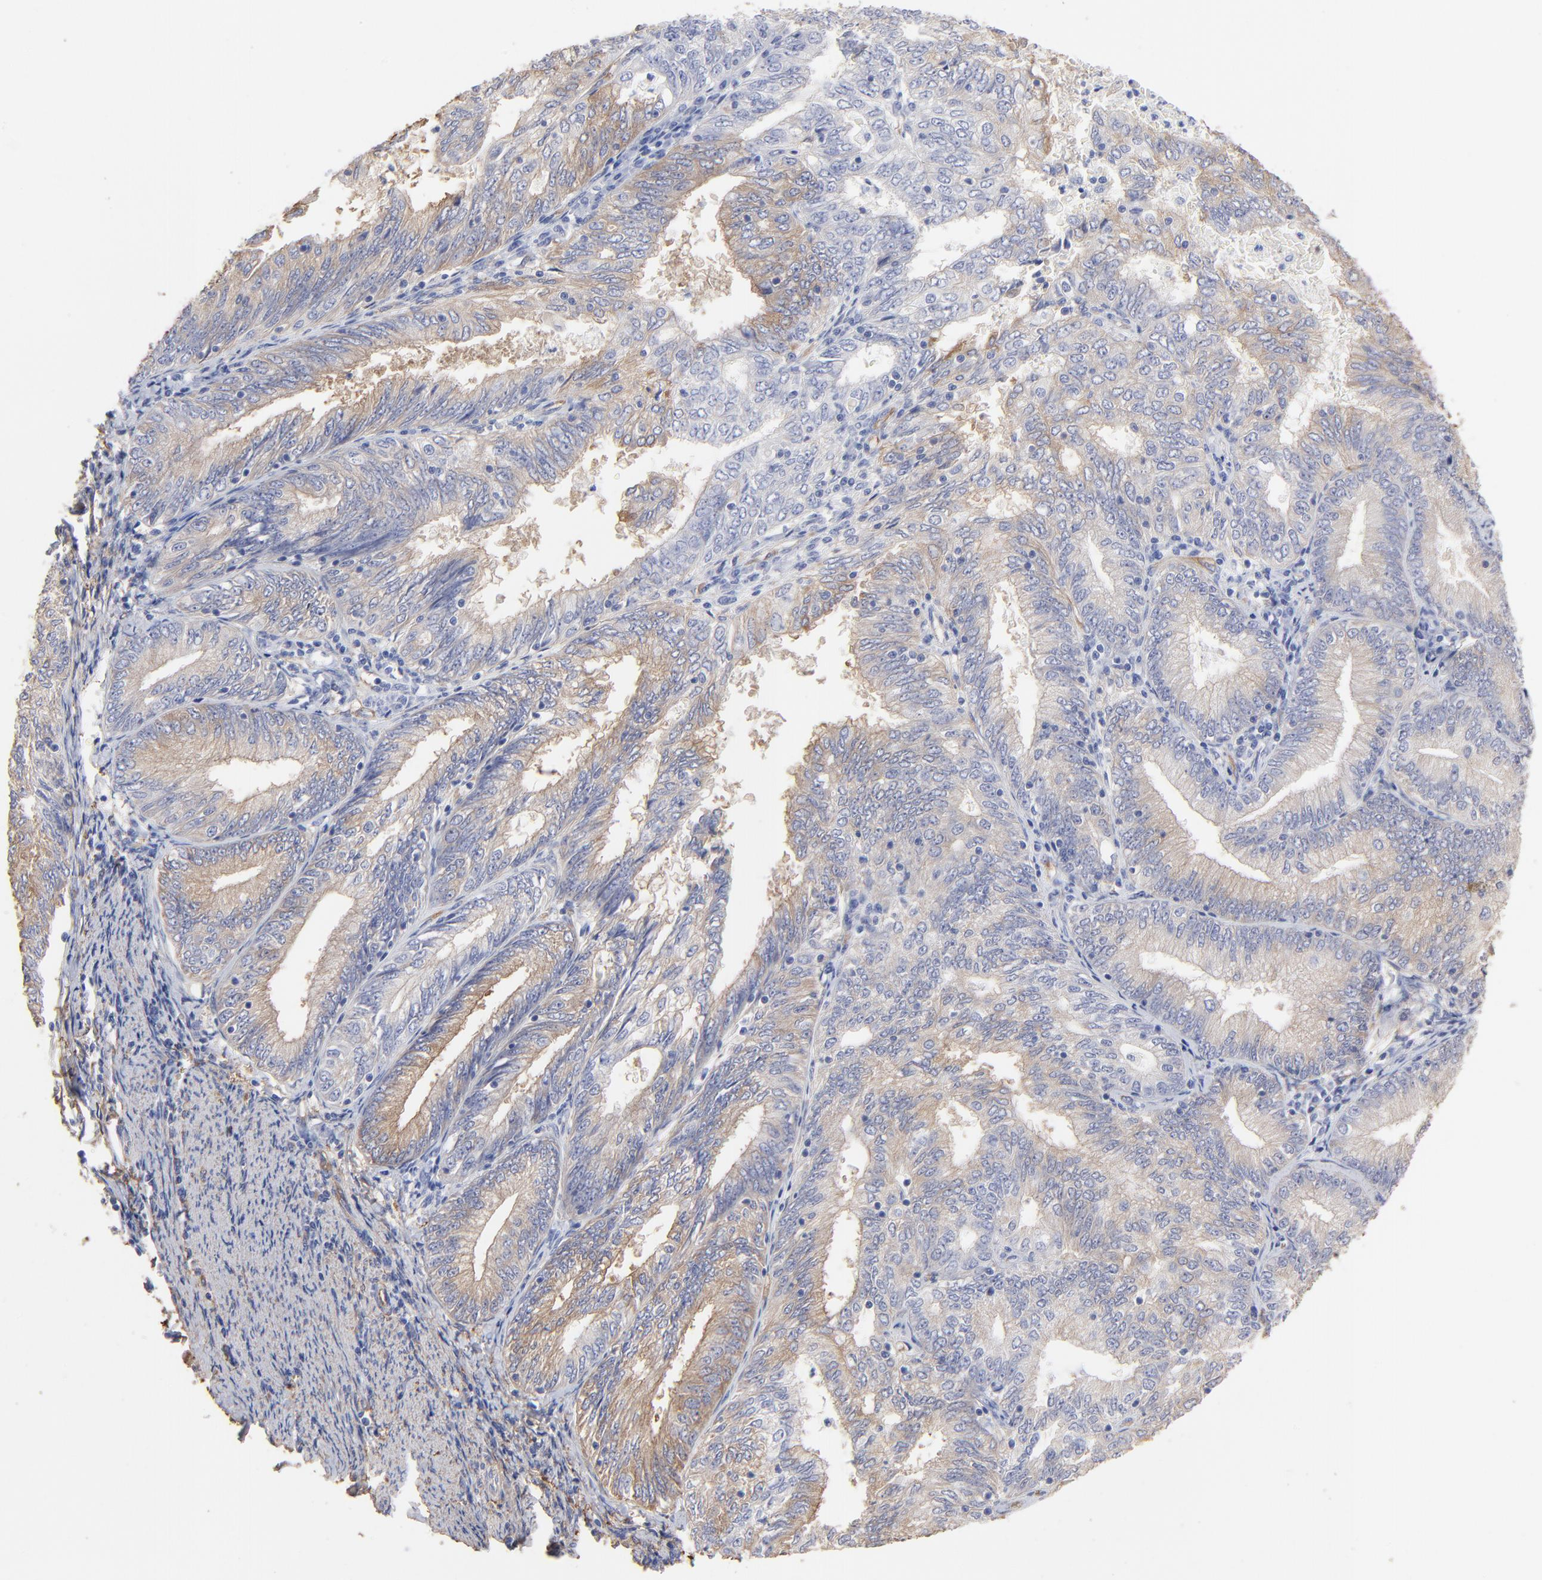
{"staining": {"intensity": "weak", "quantity": "<25%", "location": "cytoplasmic/membranous"}, "tissue": "endometrial cancer", "cell_type": "Tumor cells", "image_type": "cancer", "snomed": [{"axis": "morphology", "description": "Adenocarcinoma, NOS"}, {"axis": "topography", "description": "Endometrium"}], "caption": "A high-resolution image shows immunohistochemistry staining of endometrial cancer, which displays no significant expression in tumor cells.", "gene": "CILP", "patient": {"sex": "female", "age": 69}}